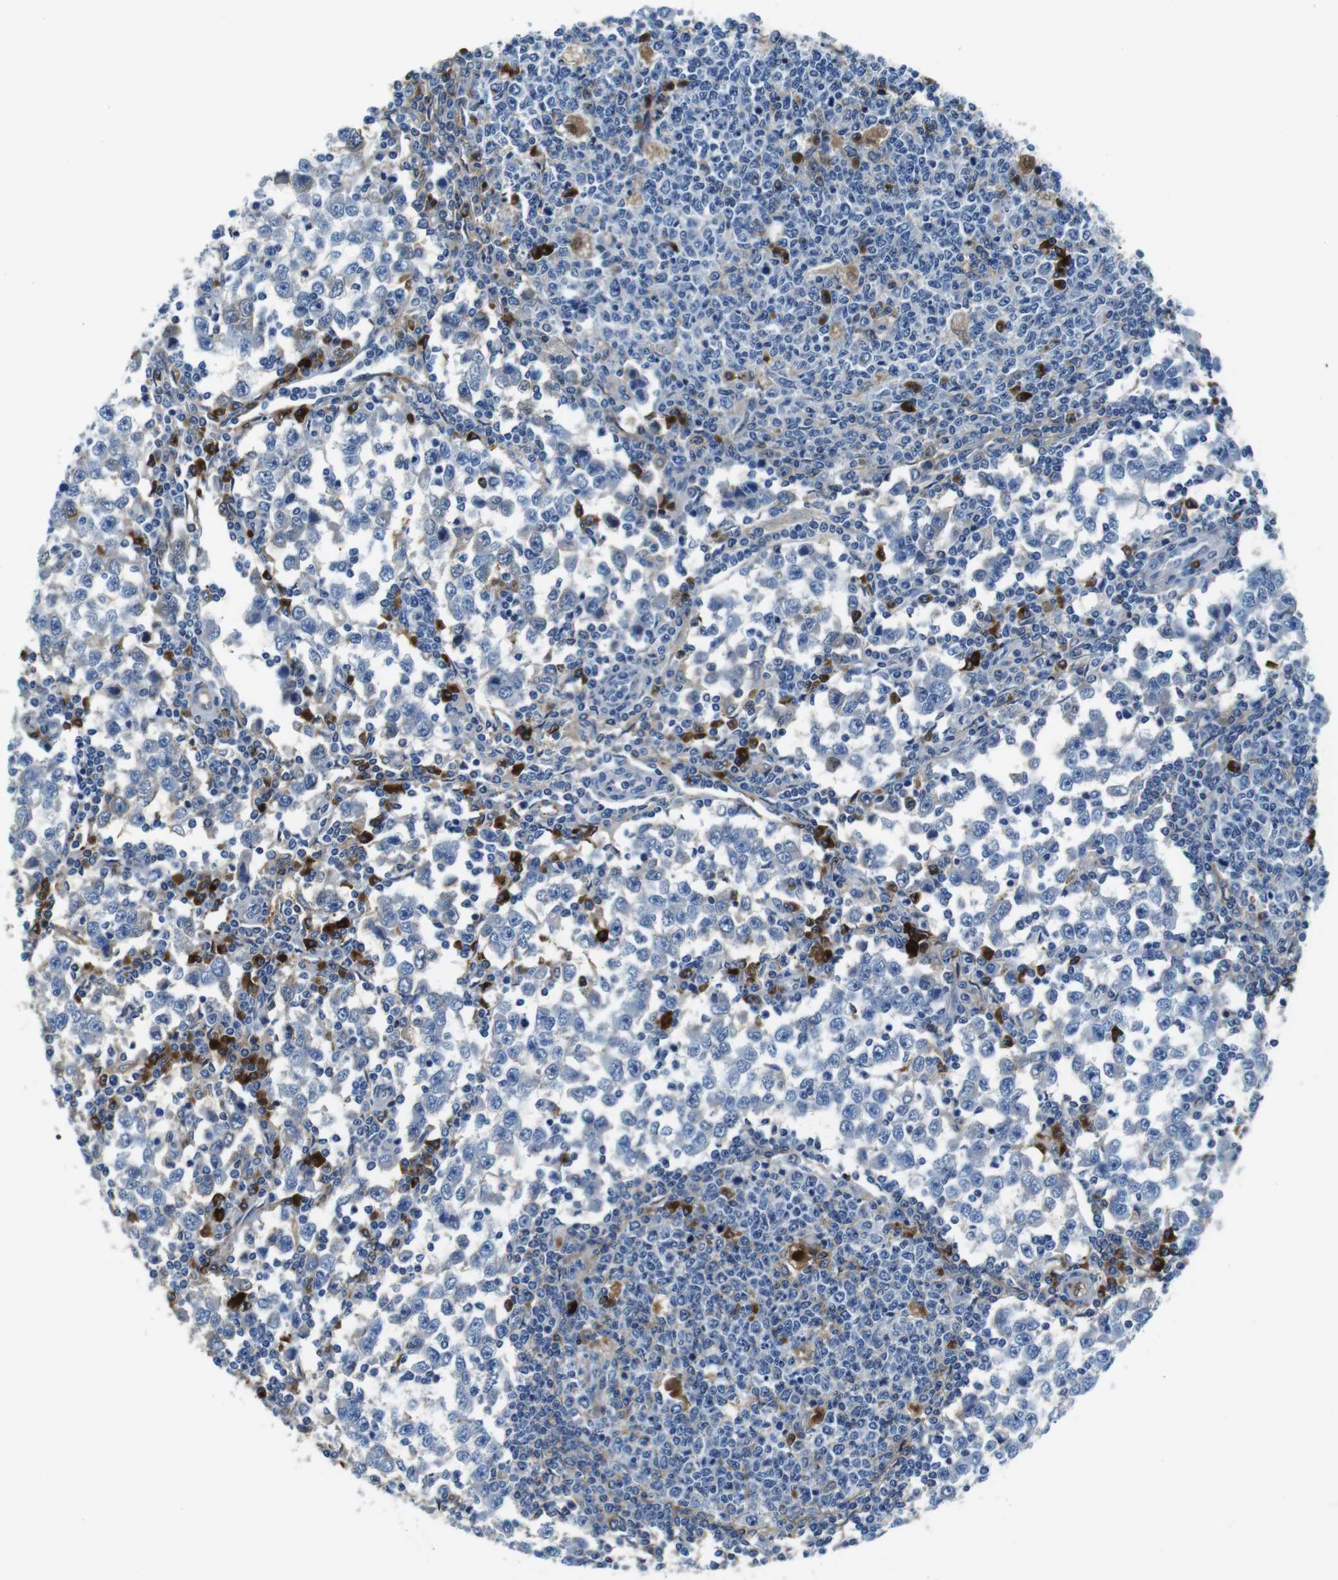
{"staining": {"intensity": "negative", "quantity": "none", "location": "none"}, "tissue": "testis cancer", "cell_type": "Tumor cells", "image_type": "cancer", "snomed": [{"axis": "morphology", "description": "Seminoma, NOS"}, {"axis": "topography", "description": "Testis"}], "caption": "Immunohistochemical staining of human testis seminoma reveals no significant expression in tumor cells.", "gene": "IGKC", "patient": {"sex": "male", "age": 65}}